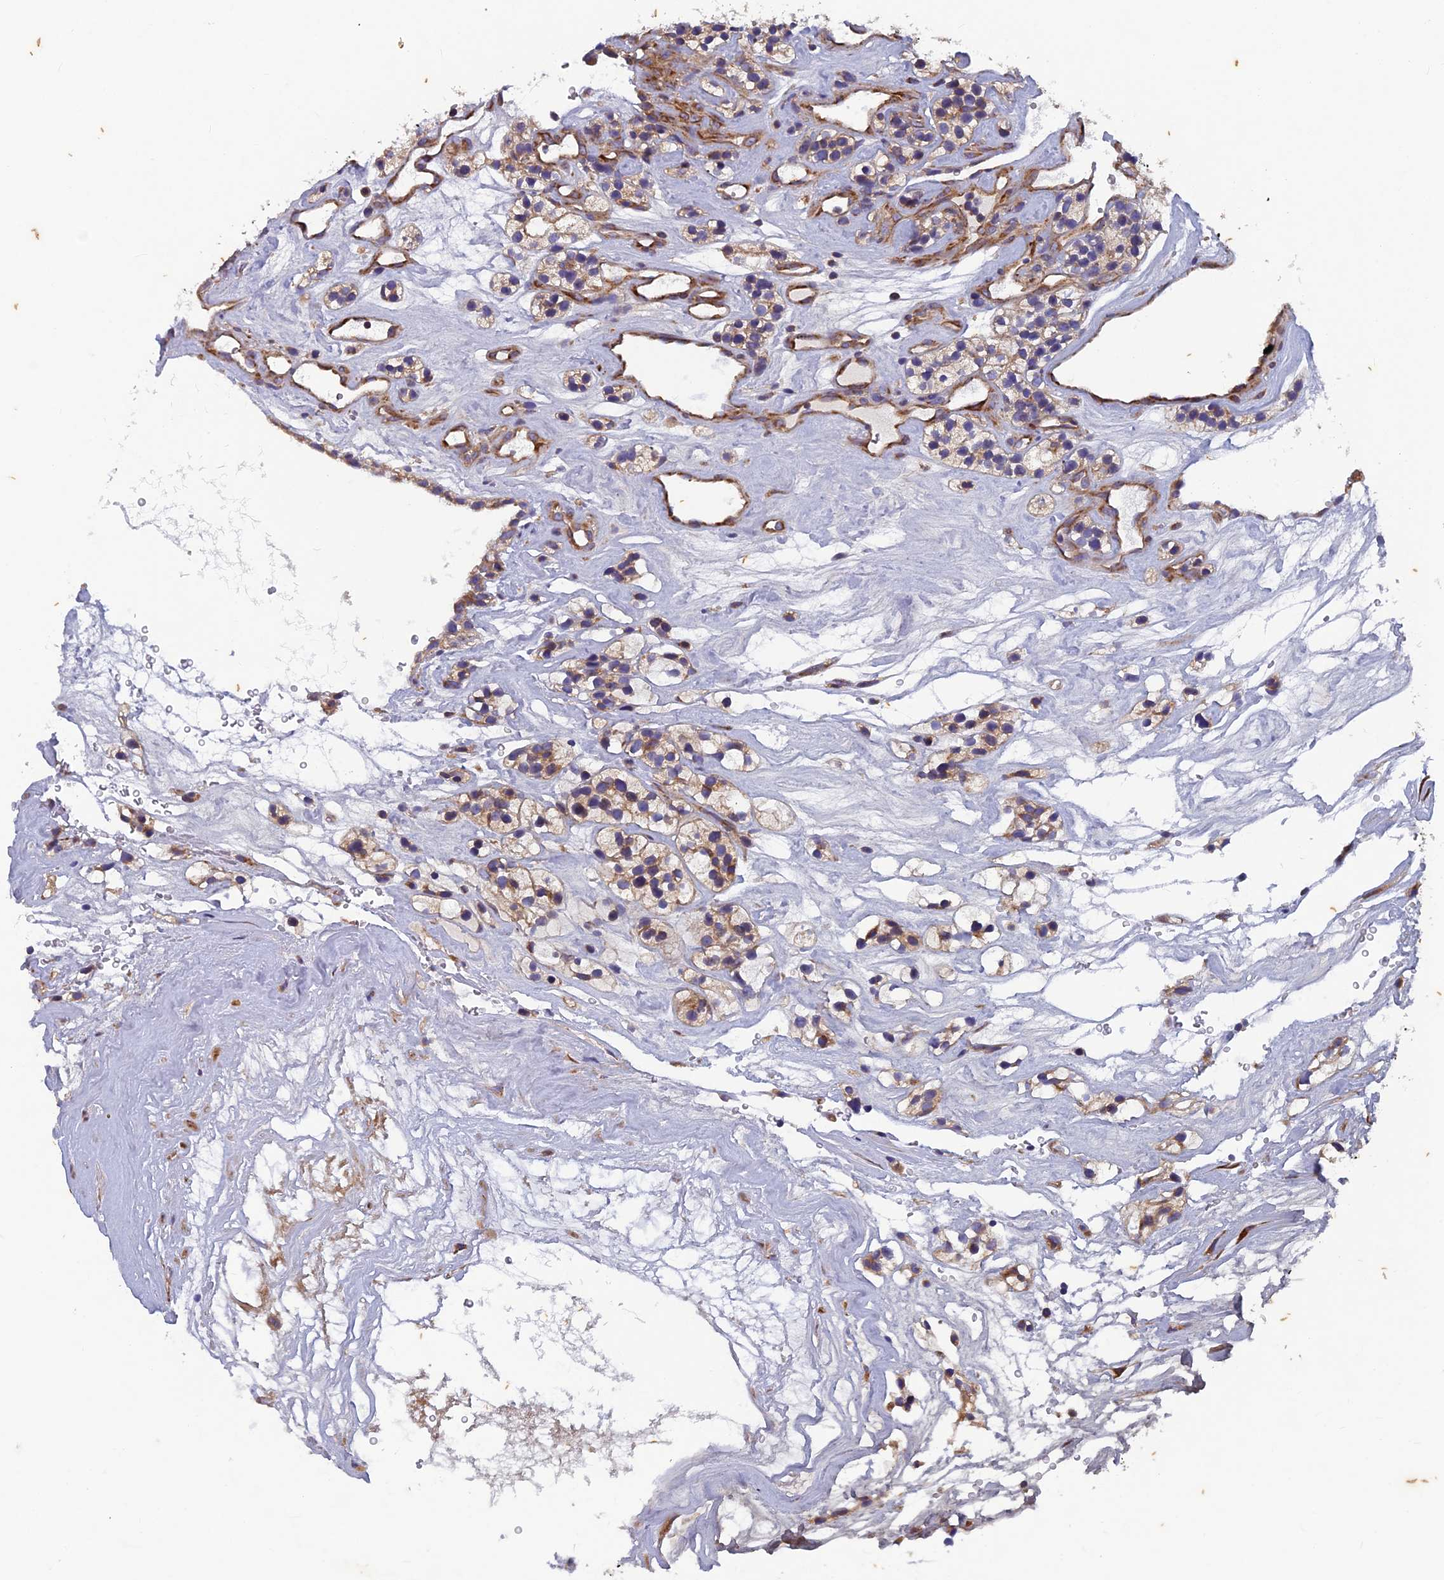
{"staining": {"intensity": "weak", "quantity": "25%-75%", "location": "cytoplasmic/membranous"}, "tissue": "renal cancer", "cell_type": "Tumor cells", "image_type": "cancer", "snomed": [{"axis": "morphology", "description": "Adenocarcinoma, NOS"}, {"axis": "topography", "description": "Kidney"}], "caption": "This micrograph displays renal cancer (adenocarcinoma) stained with immunohistochemistry (IHC) to label a protein in brown. The cytoplasmic/membranous of tumor cells show weak positivity for the protein. Nuclei are counter-stained blue.", "gene": "AP4S1", "patient": {"sex": "female", "age": 57}}